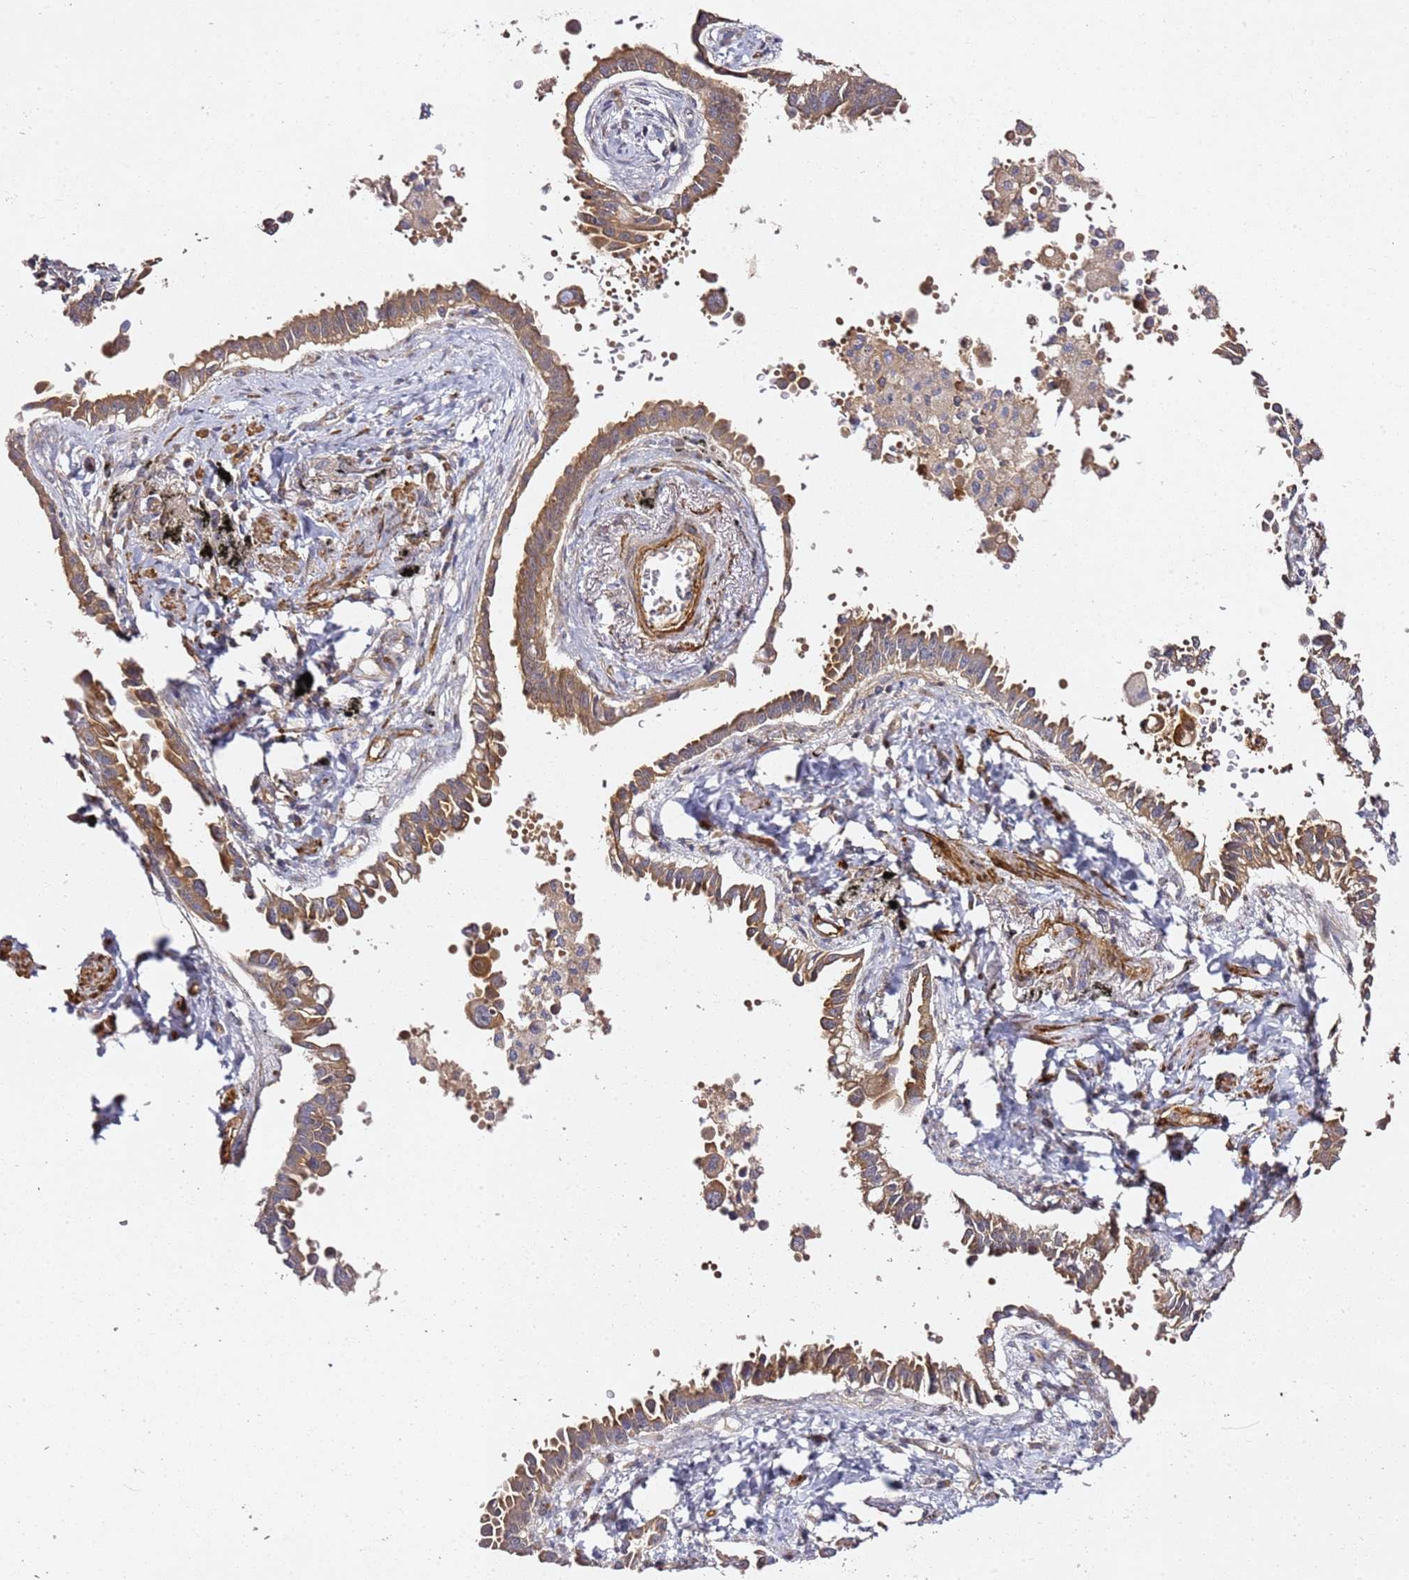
{"staining": {"intensity": "moderate", "quantity": ">75%", "location": "cytoplasmic/membranous"}, "tissue": "lung cancer", "cell_type": "Tumor cells", "image_type": "cancer", "snomed": [{"axis": "morphology", "description": "Adenocarcinoma, NOS"}, {"axis": "topography", "description": "Lung"}], "caption": "High-power microscopy captured an immunohistochemistry image of lung cancer, revealing moderate cytoplasmic/membranous expression in approximately >75% of tumor cells. The staining was performed using DAB to visualize the protein expression in brown, while the nuclei were stained in blue with hematoxylin (Magnification: 20x).", "gene": "EPS8L1", "patient": {"sex": "male", "age": 67}}